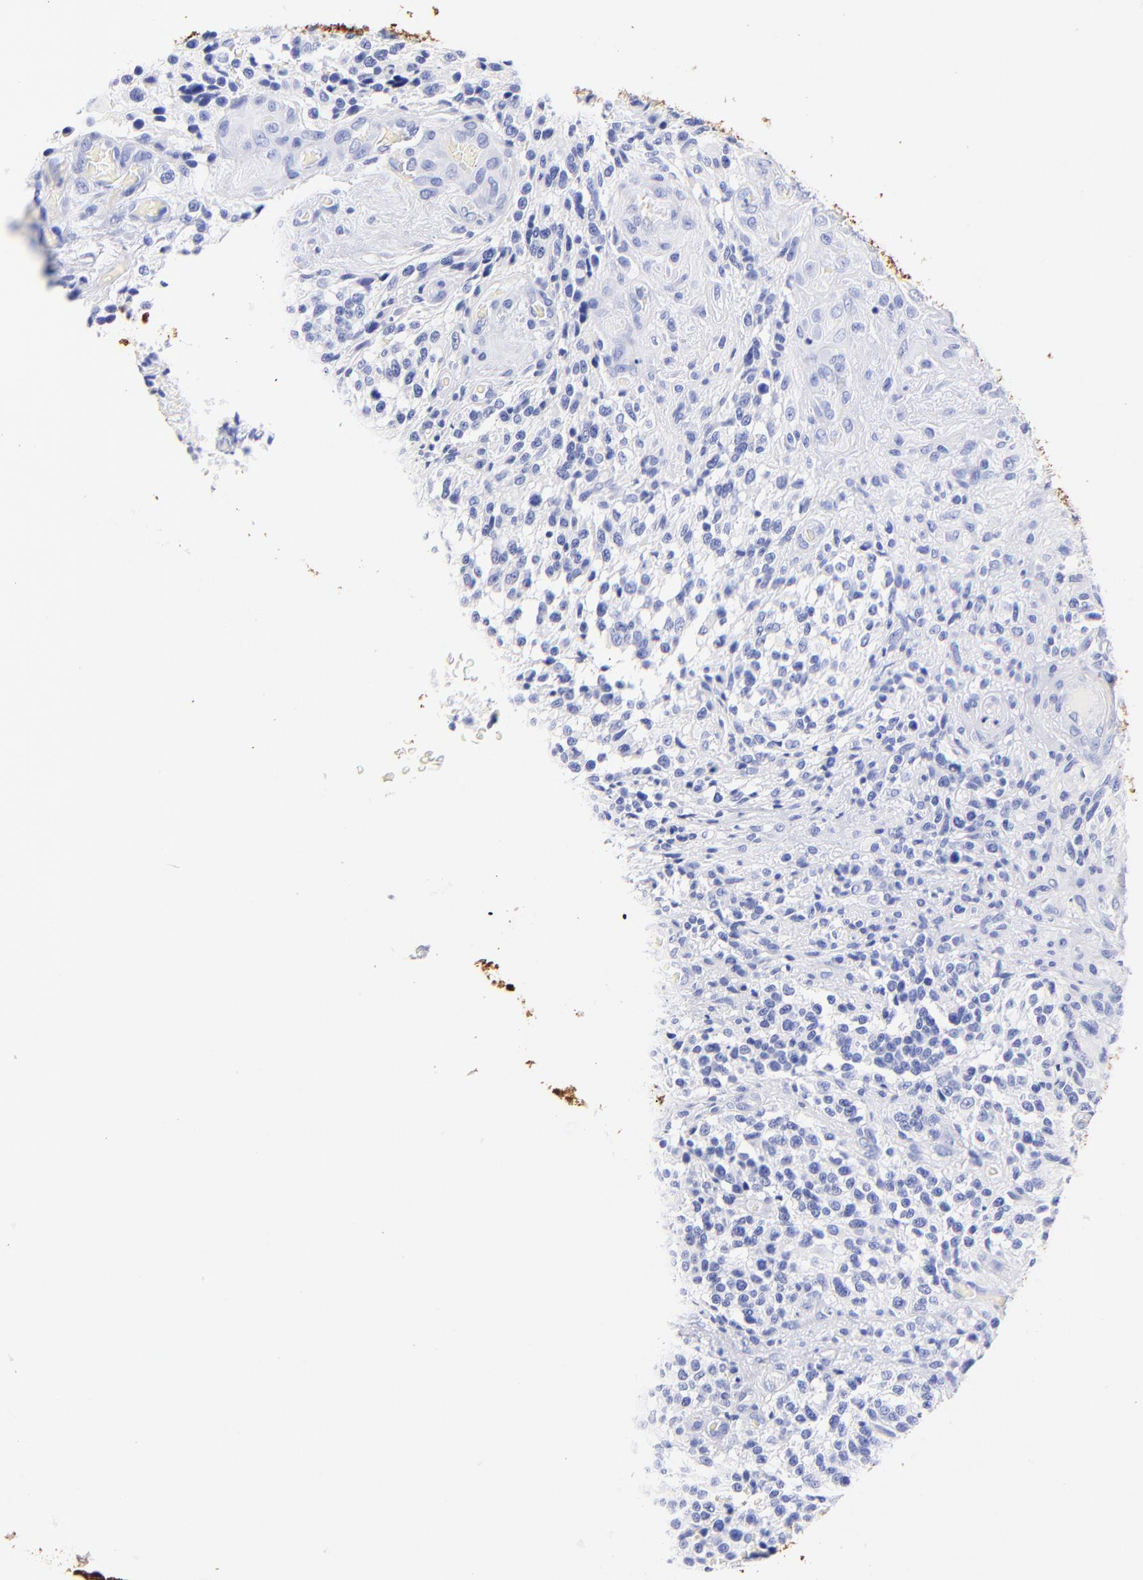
{"staining": {"intensity": "negative", "quantity": "none", "location": "none"}, "tissue": "glioma", "cell_type": "Tumor cells", "image_type": "cancer", "snomed": [{"axis": "morphology", "description": "Glioma, malignant, High grade"}, {"axis": "topography", "description": "Brain"}], "caption": "An immunohistochemistry (IHC) histopathology image of glioma is shown. There is no staining in tumor cells of glioma. (Brightfield microscopy of DAB IHC at high magnification).", "gene": "KRT19", "patient": {"sex": "male", "age": 36}}